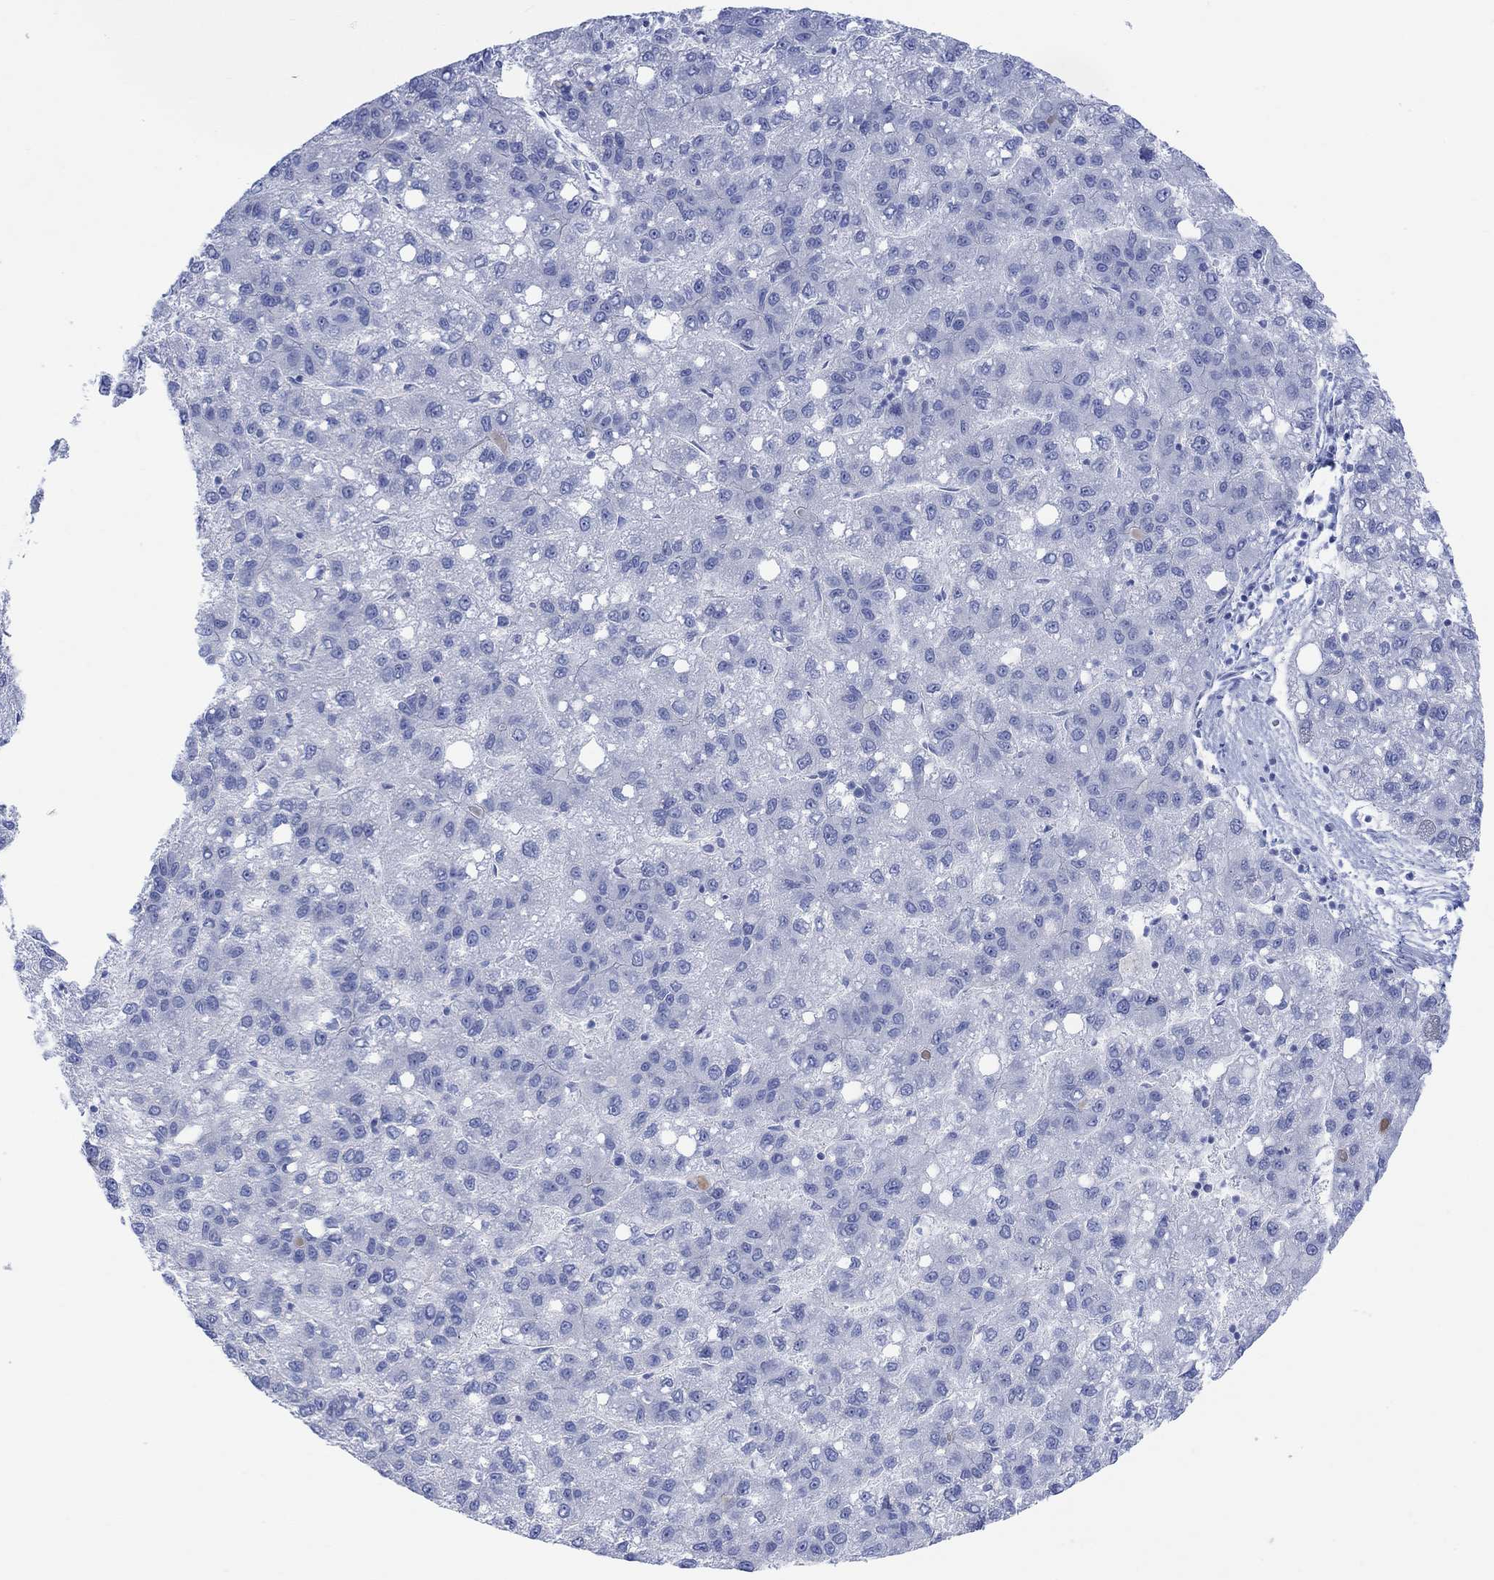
{"staining": {"intensity": "negative", "quantity": "none", "location": "none"}, "tissue": "liver cancer", "cell_type": "Tumor cells", "image_type": "cancer", "snomed": [{"axis": "morphology", "description": "Carcinoma, Hepatocellular, NOS"}, {"axis": "topography", "description": "Liver"}], "caption": "A photomicrograph of human liver cancer is negative for staining in tumor cells.", "gene": "TLDC2", "patient": {"sex": "female", "age": 82}}